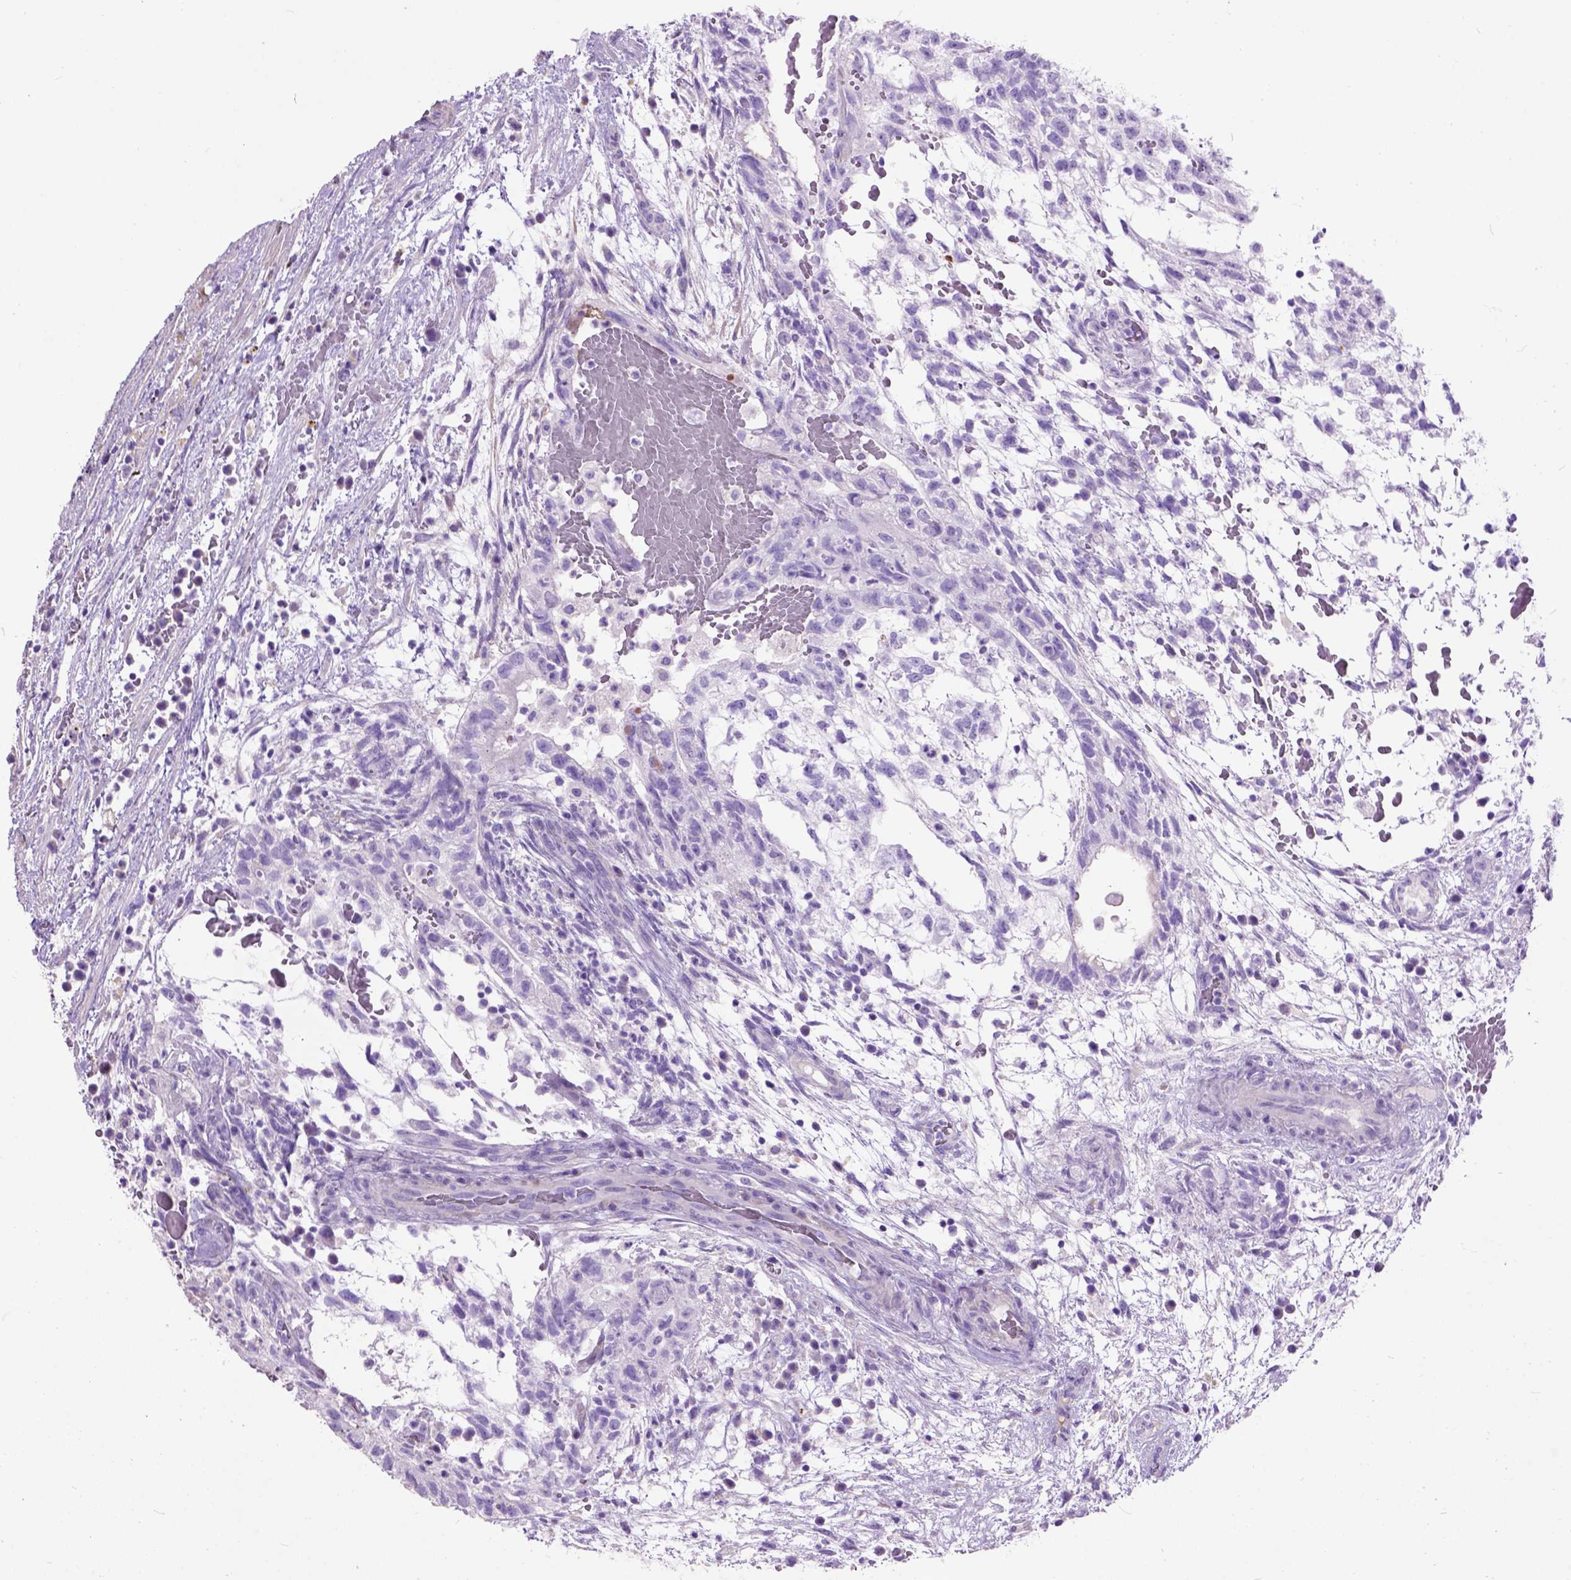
{"staining": {"intensity": "negative", "quantity": "none", "location": "none"}, "tissue": "testis cancer", "cell_type": "Tumor cells", "image_type": "cancer", "snomed": [{"axis": "morphology", "description": "Normal tissue, NOS"}, {"axis": "morphology", "description": "Carcinoma, Embryonal, NOS"}, {"axis": "topography", "description": "Testis"}], "caption": "Immunohistochemical staining of embryonal carcinoma (testis) exhibits no significant staining in tumor cells. (Brightfield microscopy of DAB (3,3'-diaminobenzidine) IHC at high magnification).", "gene": "MAPT", "patient": {"sex": "male", "age": 32}}